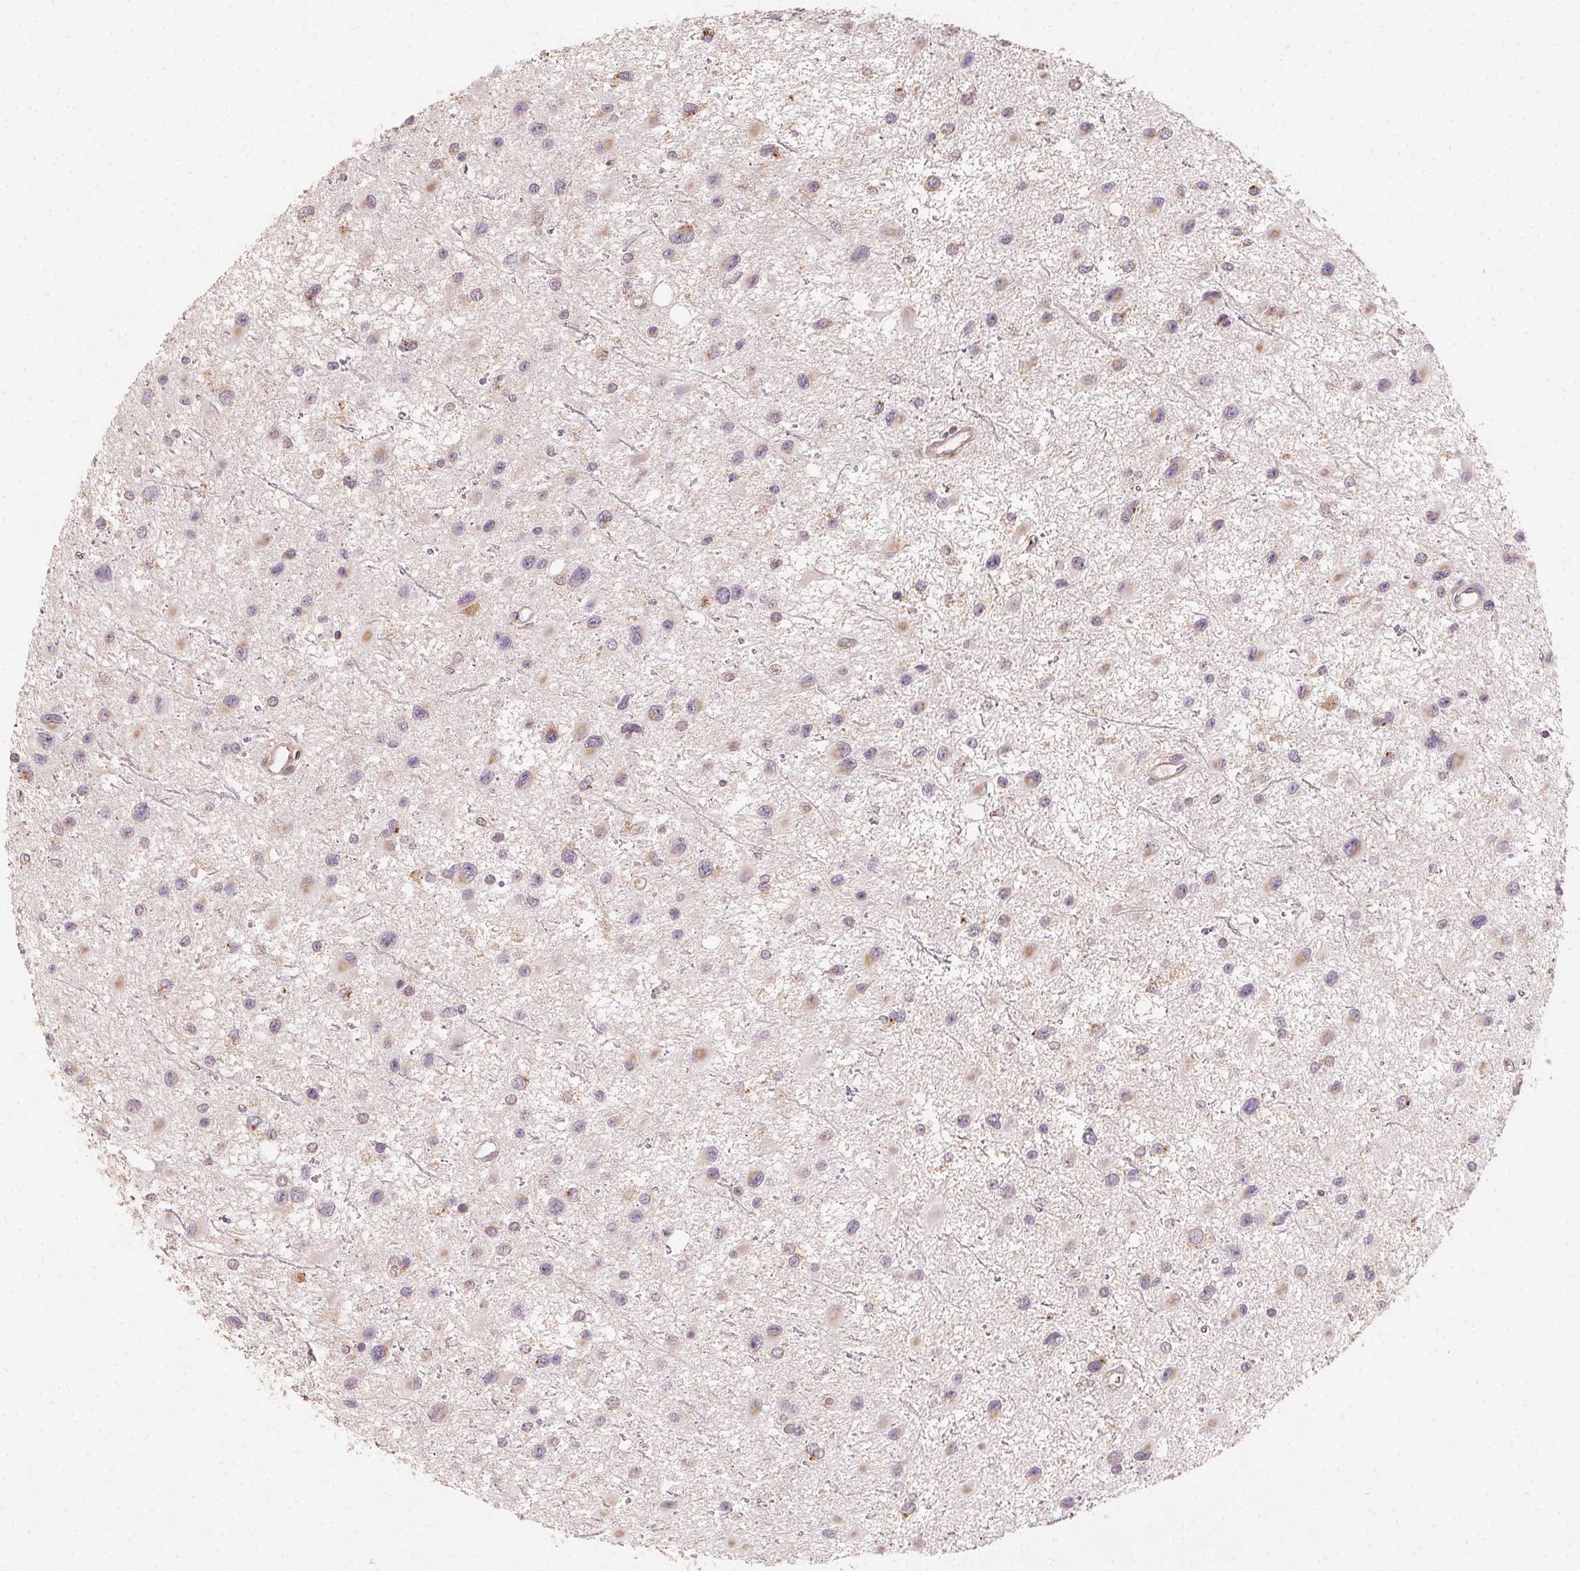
{"staining": {"intensity": "weak", "quantity": "<25%", "location": "cytoplasmic/membranous"}, "tissue": "glioma", "cell_type": "Tumor cells", "image_type": "cancer", "snomed": [{"axis": "morphology", "description": "Glioma, malignant, Low grade"}, {"axis": "topography", "description": "Brain"}], "caption": "Malignant glioma (low-grade) stained for a protein using immunohistochemistry reveals no staining tumor cells.", "gene": "AP1S1", "patient": {"sex": "female", "age": 32}}